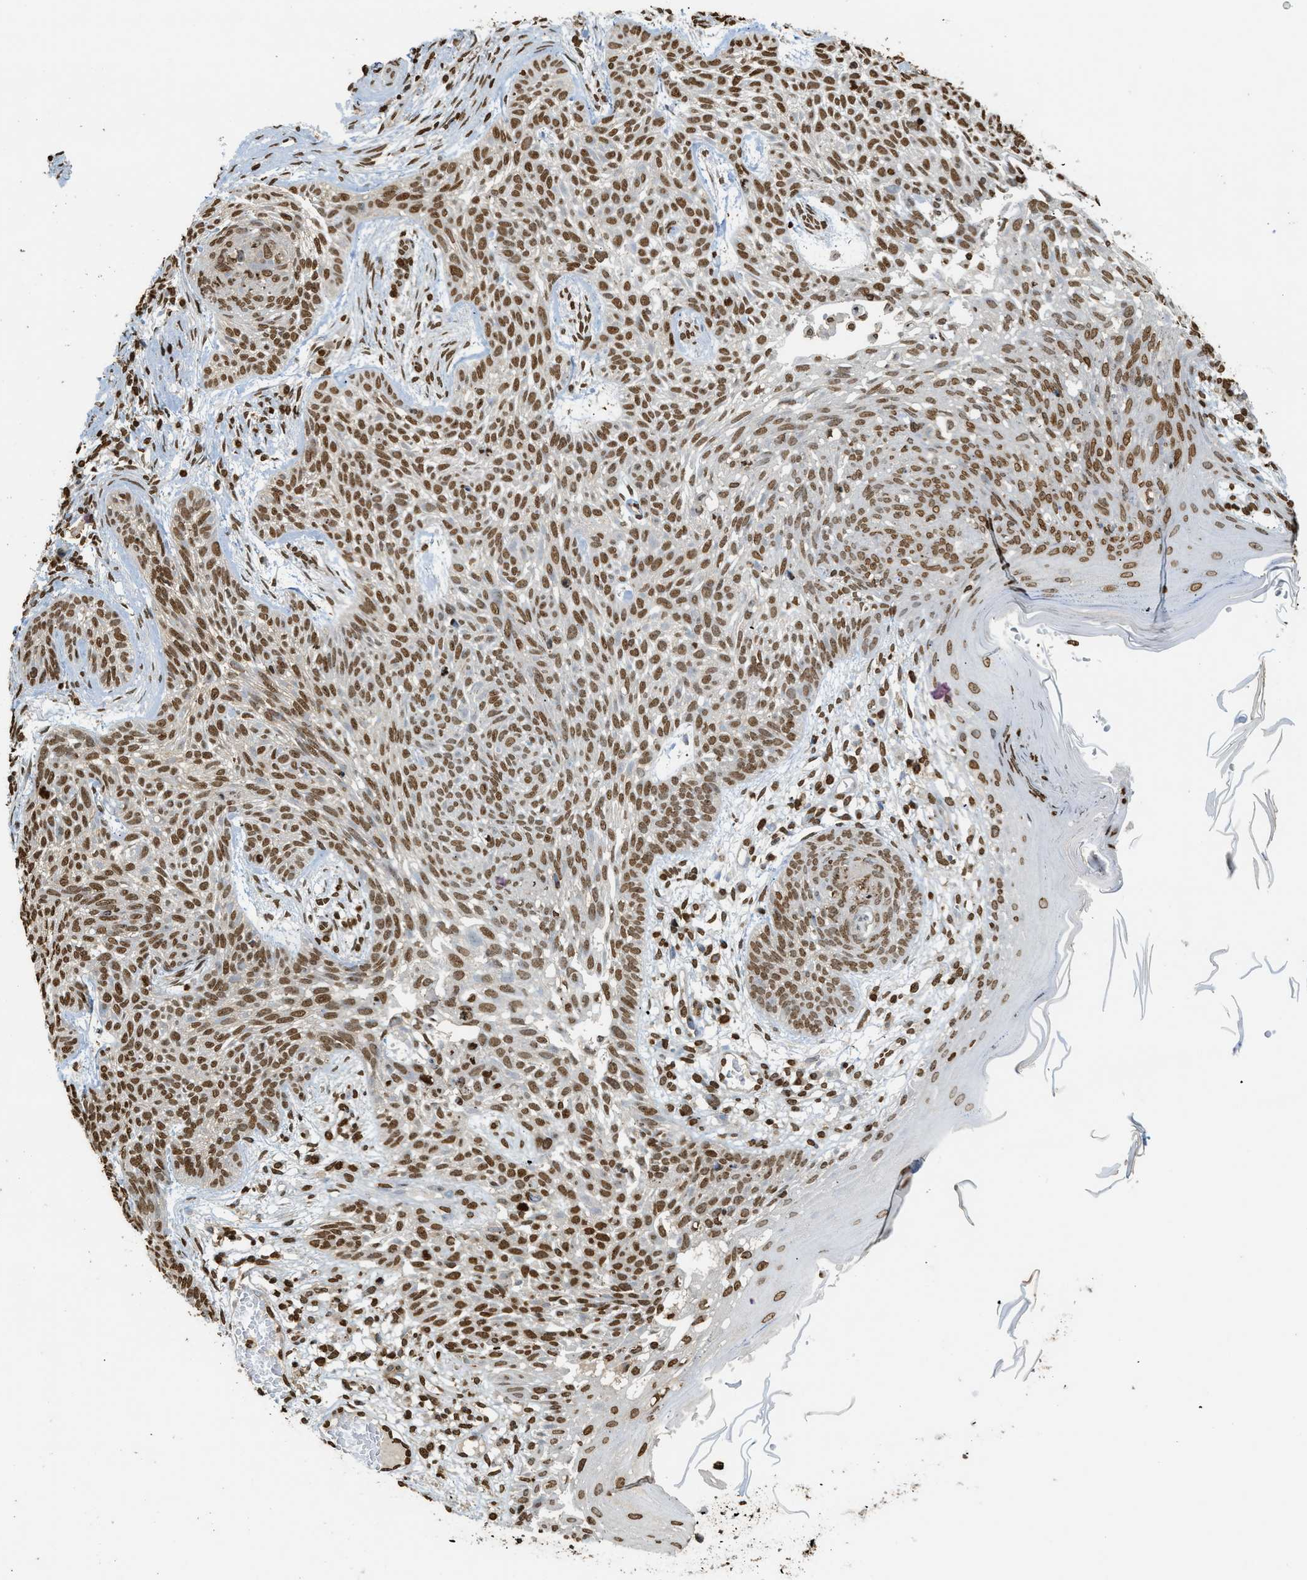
{"staining": {"intensity": "moderate", "quantity": ">75%", "location": "nuclear"}, "tissue": "skin cancer", "cell_type": "Tumor cells", "image_type": "cancer", "snomed": [{"axis": "morphology", "description": "Basal cell carcinoma"}, {"axis": "topography", "description": "Skin"}], "caption": "Immunohistochemistry (IHC) histopathology image of human skin basal cell carcinoma stained for a protein (brown), which exhibits medium levels of moderate nuclear positivity in about >75% of tumor cells.", "gene": "NR5A2", "patient": {"sex": "female", "age": 59}}